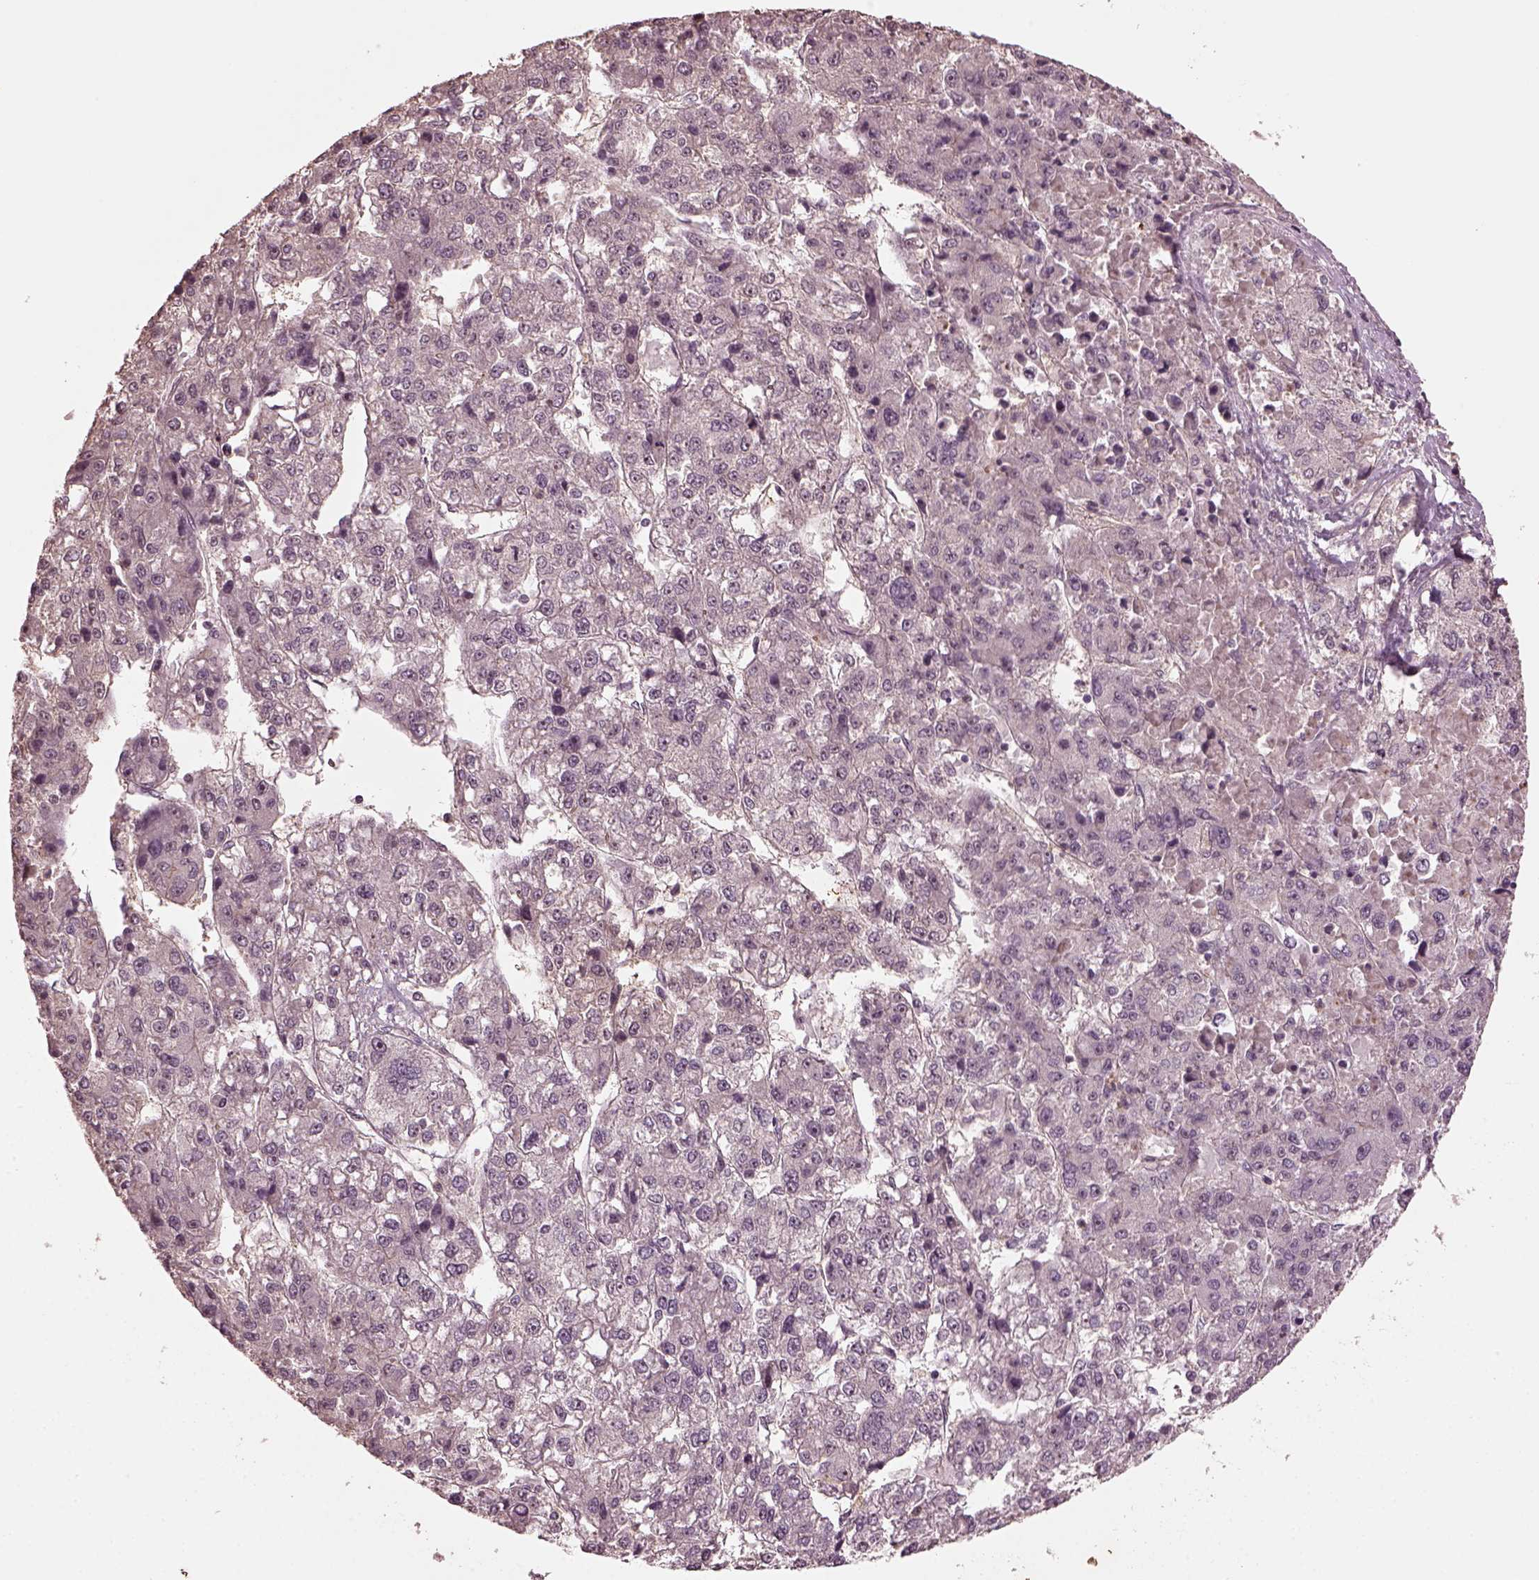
{"staining": {"intensity": "weak", "quantity": "<25%", "location": "nuclear"}, "tissue": "liver cancer", "cell_type": "Tumor cells", "image_type": "cancer", "snomed": [{"axis": "morphology", "description": "Carcinoma, Hepatocellular, NOS"}, {"axis": "topography", "description": "Liver"}], "caption": "This histopathology image is of liver hepatocellular carcinoma stained with immunohistochemistry (IHC) to label a protein in brown with the nuclei are counter-stained blue. There is no staining in tumor cells.", "gene": "GNRH1", "patient": {"sex": "male", "age": 56}}